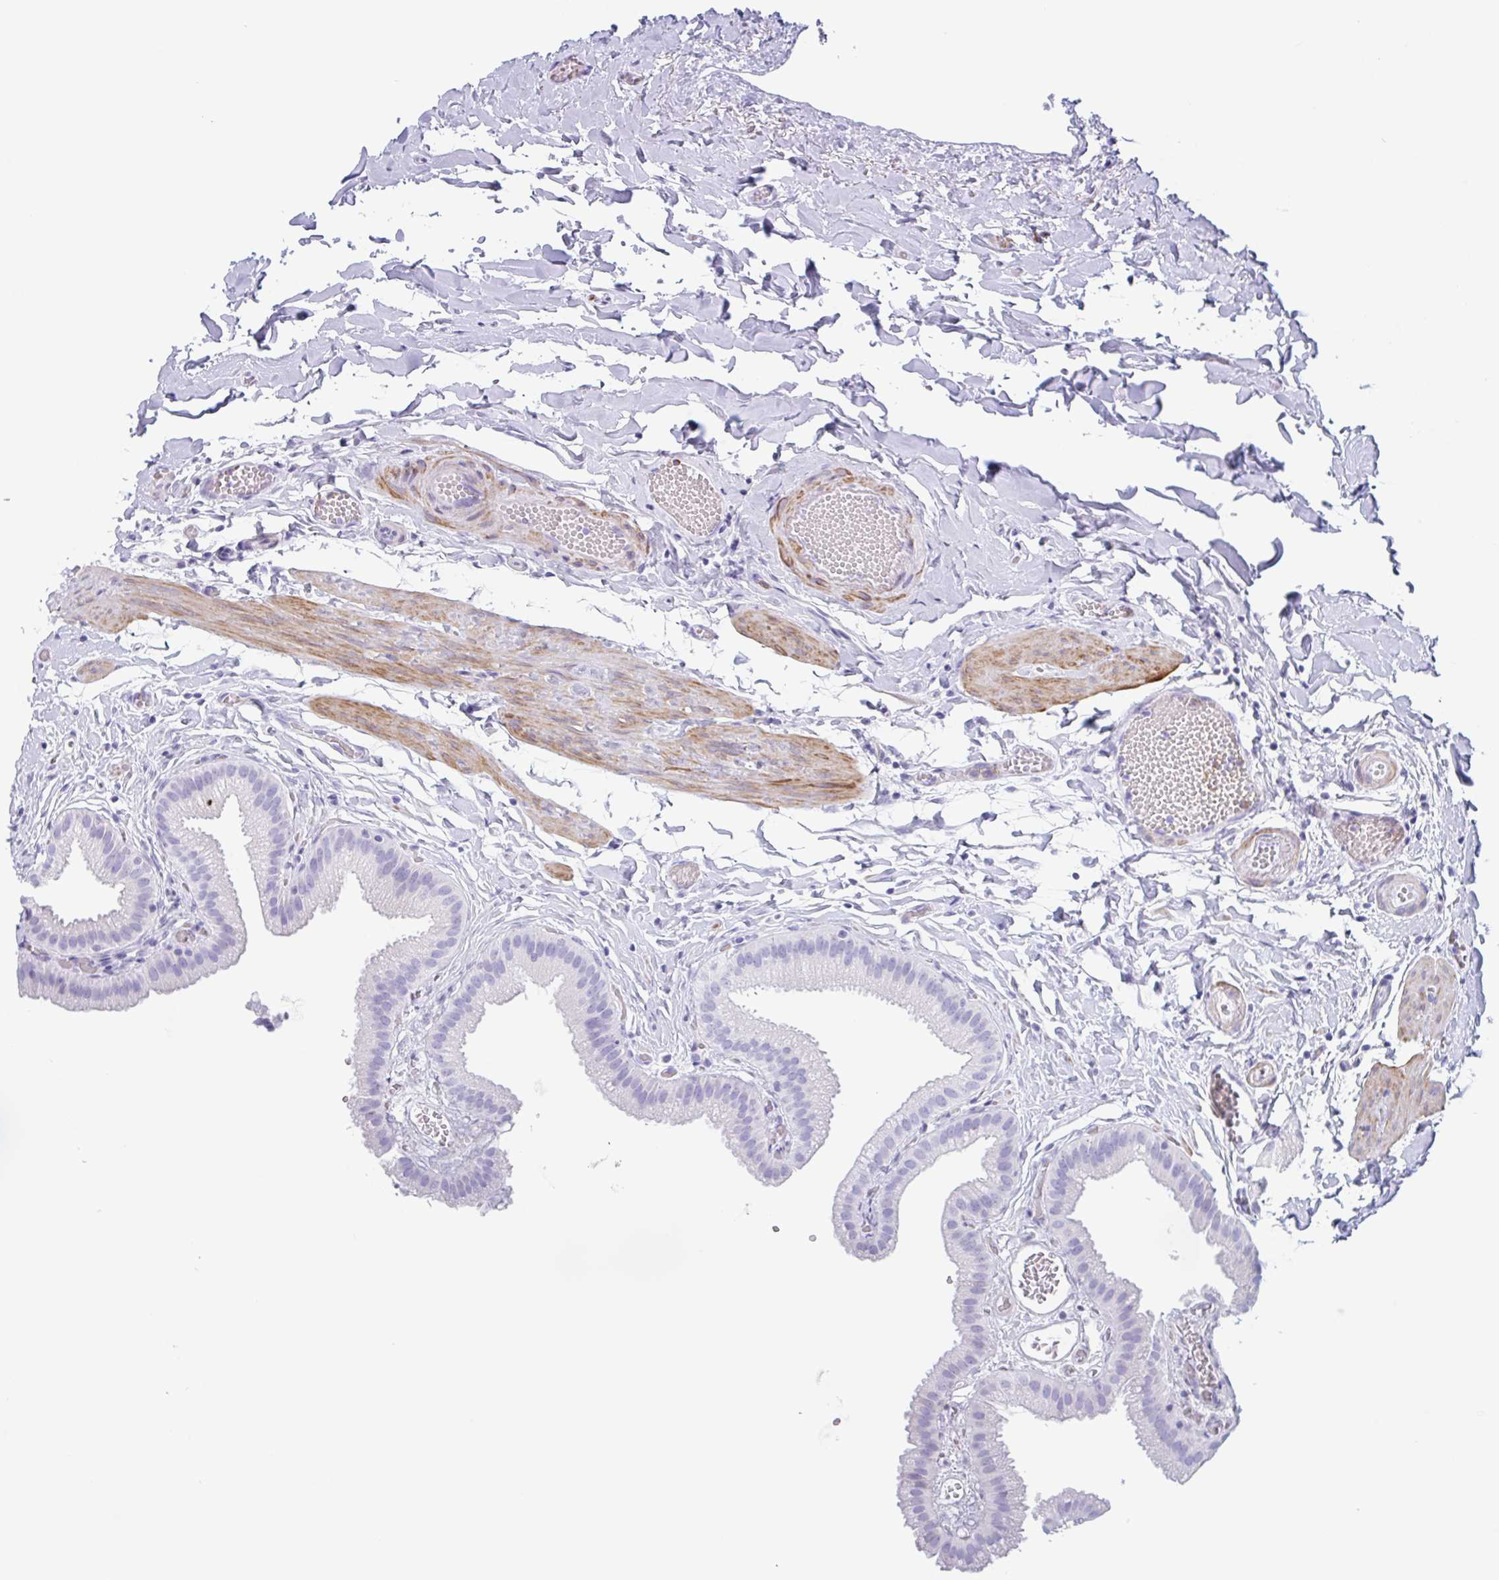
{"staining": {"intensity": "negative", "quantity": "none", "location": "none"}, "tissue": "gallbladder", "cell_type": "Glandular cells", "image_type": "normal", "snomed": [{"axis": "morphology", "description": "Normal tissue, NOS"}, {"axis": "topography", "description": "Gallbladder"}], "caption": "Immunohistochemistry of unremarkable human gallbladder displays no staining in glandular cells. (DAB (3,3'-diaminobenzidine) immunohistochemistry visualized using brightfield microscopy, high magnification).", "gene": "TAS2R41", "patient": {"sex": "female", "age": 63}}